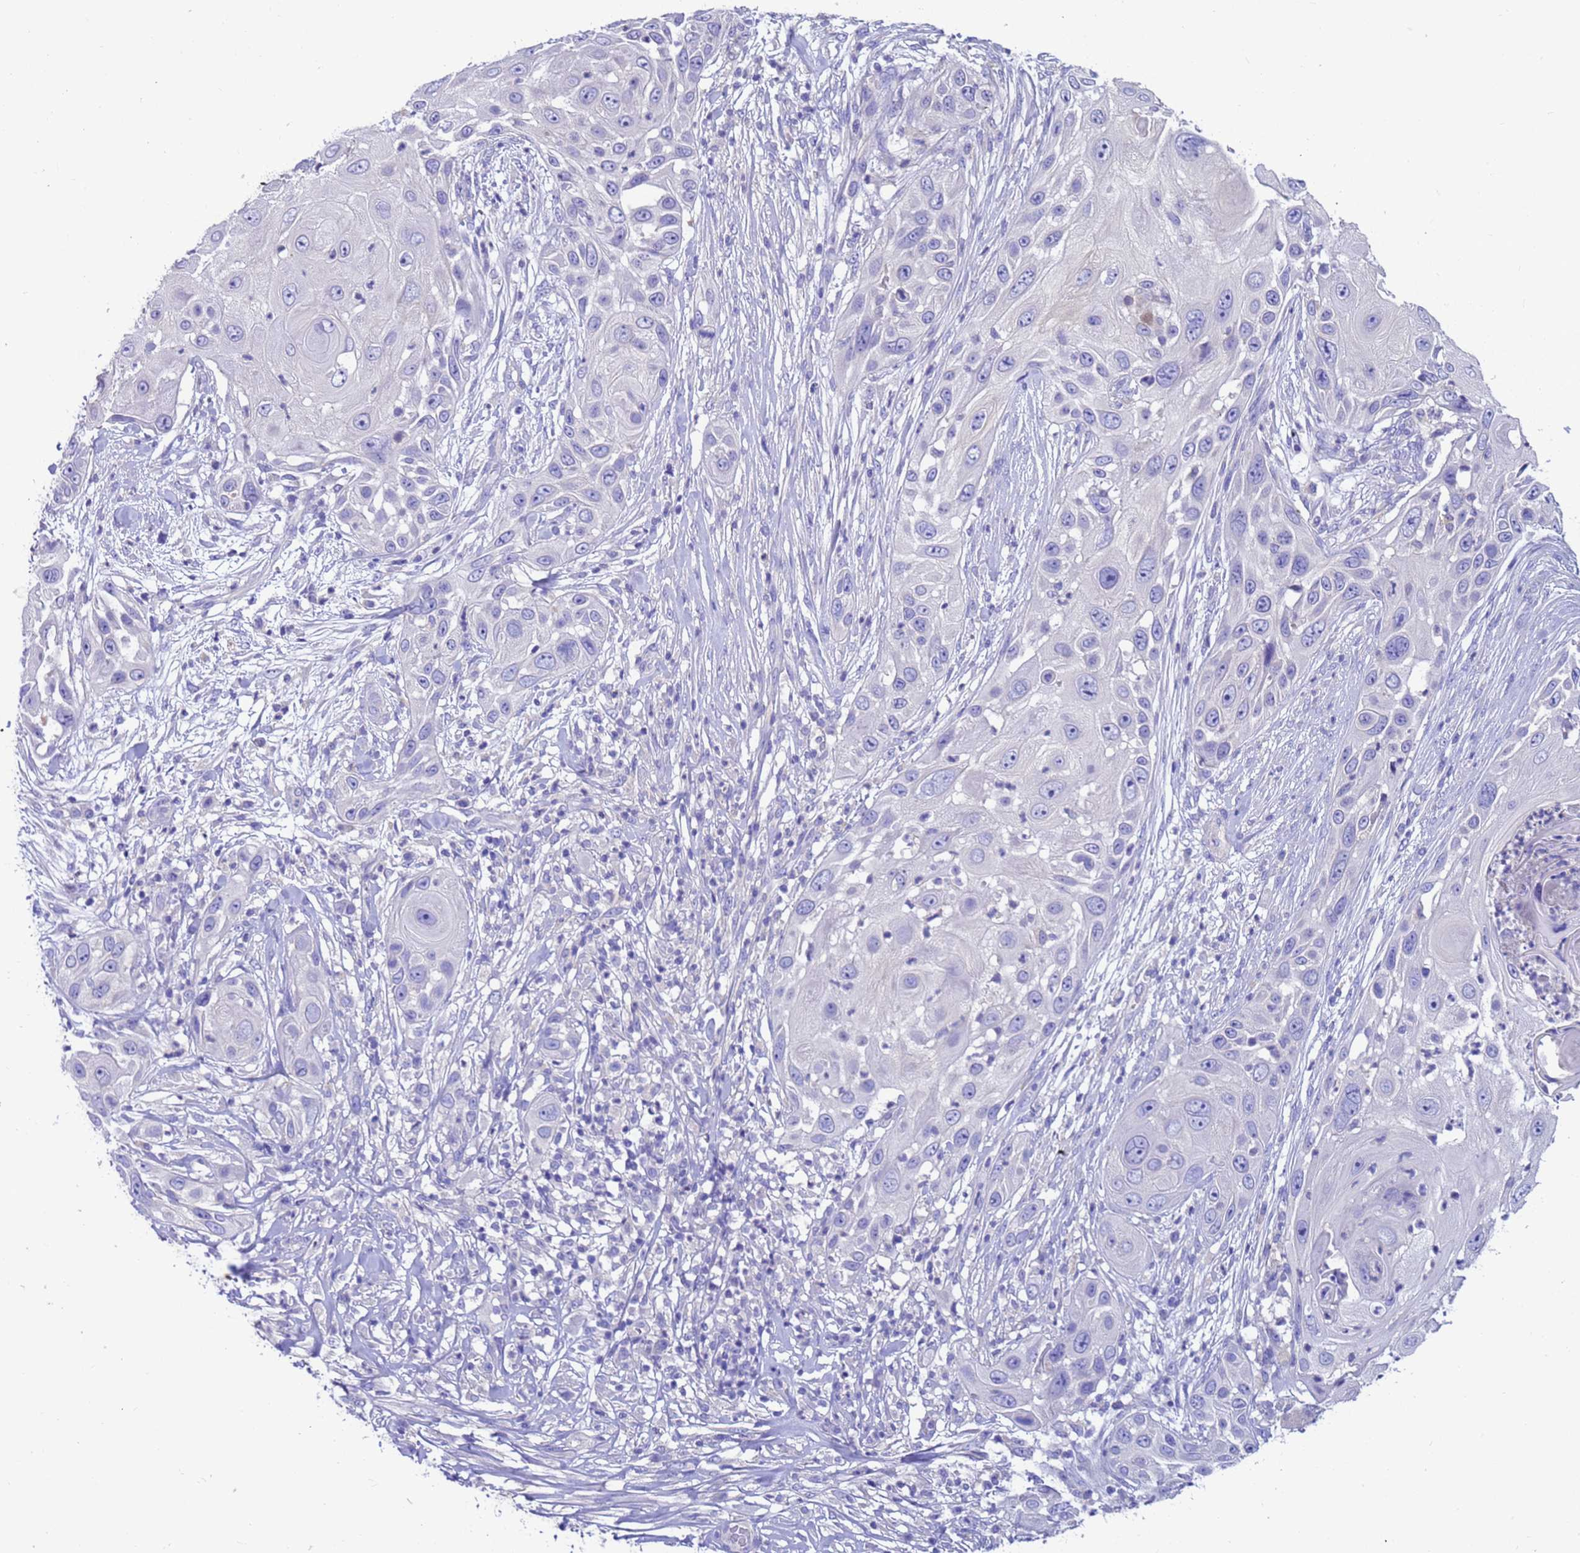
{"staining": {"intensity": "negative", "quantity": "none", "location": "none"}, "tissue": "skin cancer", "cell_type": "Tumor cells", "image_type": "cancer", "snomed": [{"axis": "morphology", "description": "Squamous cell carcinoma, NOS"}, {"axis": "topography", "description": "Skin"}], "caption": "Human squamous cell carcinoma (skin) stained for a protein using IHC shows no positivity in tumor cells.", "gene": "SRL", "patient": {"sex": "female", "age": 44}}